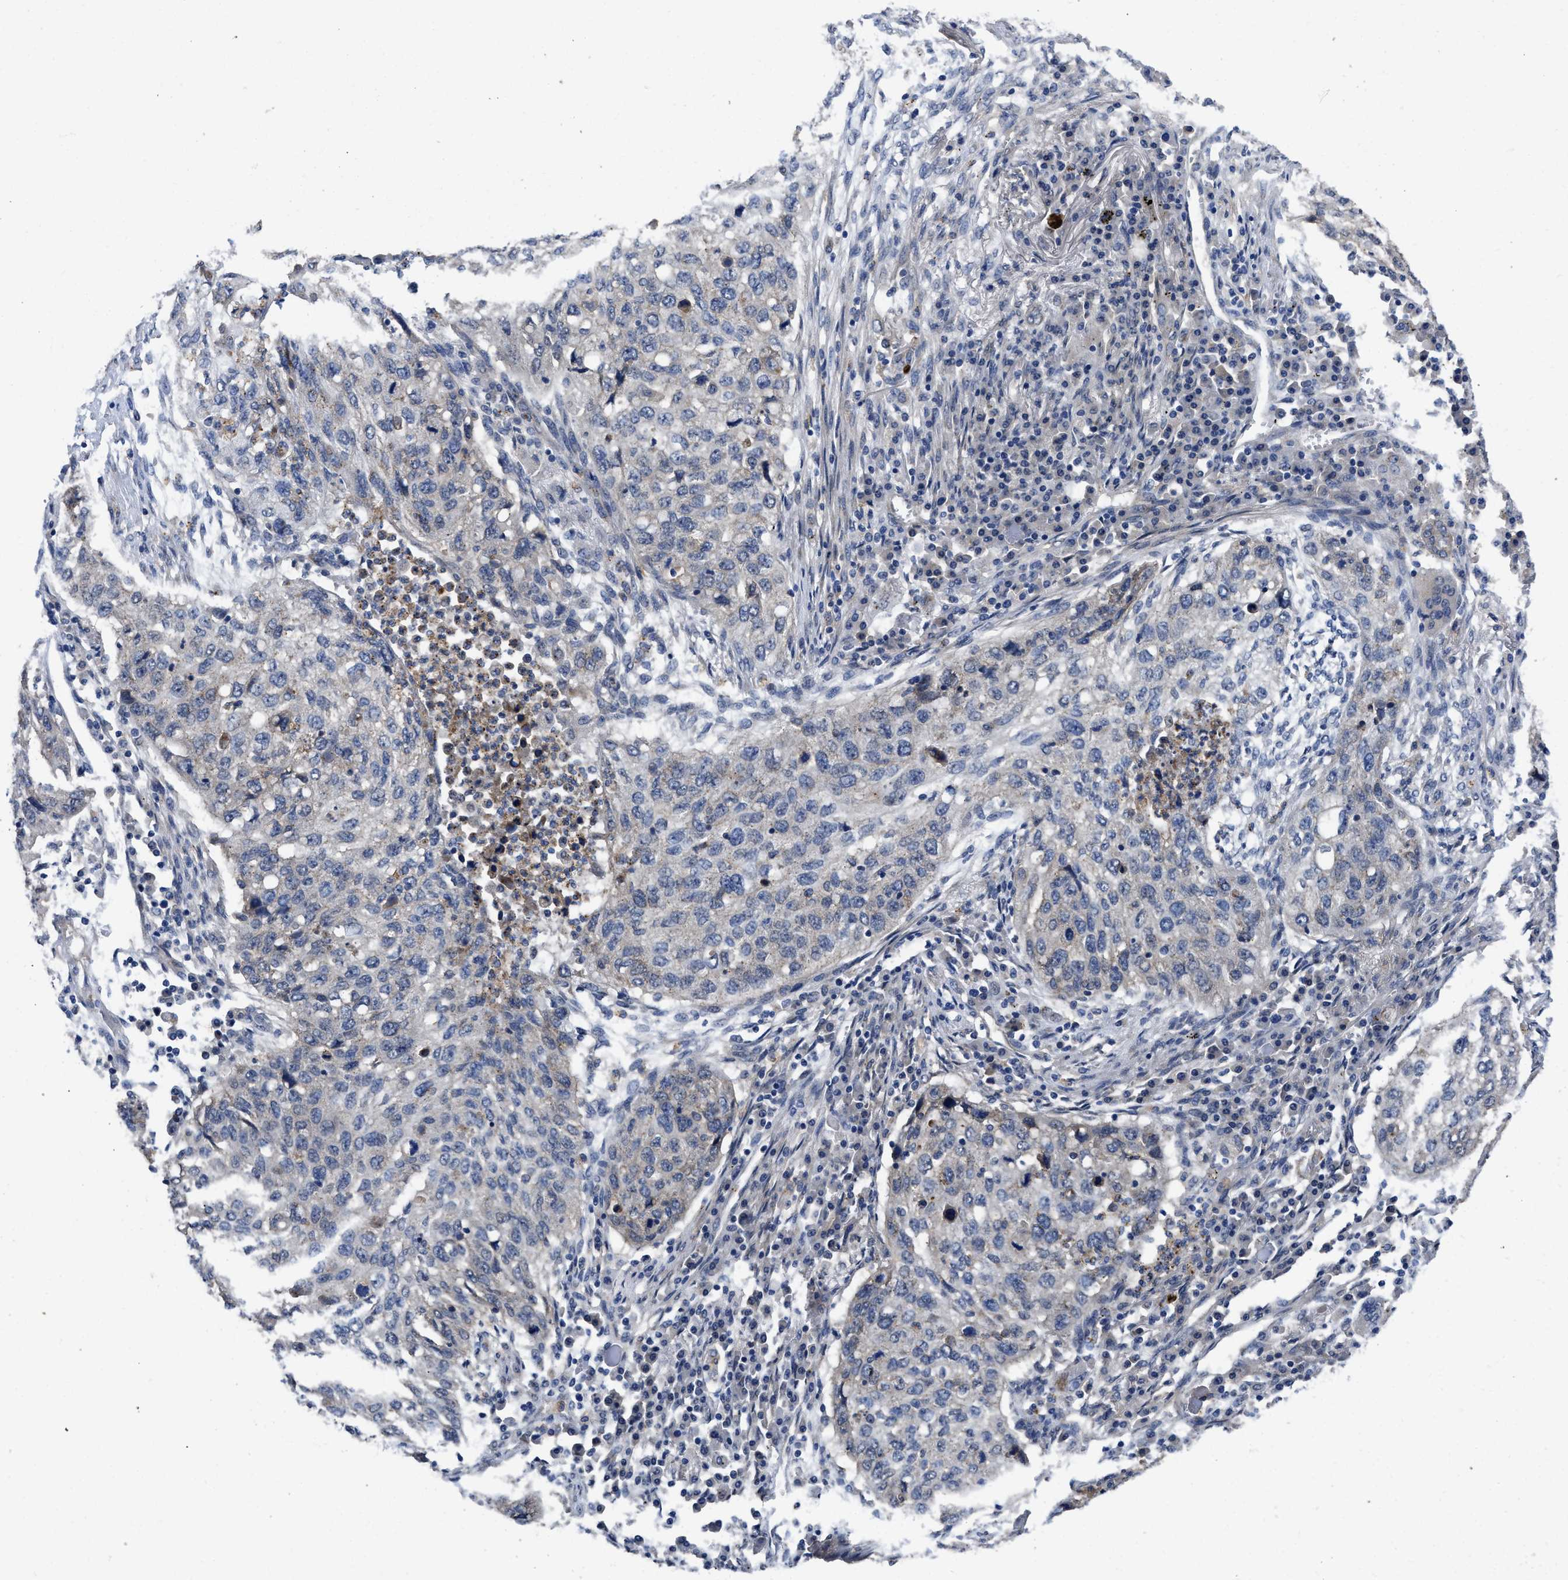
{"staining": {"intensity": "negative", "quantity": "none", "location": "none"}, "tissue": "lung cancer", "cell_type": "Tumor cells", "image_type": "cancer", "snomed": [{"axis": "morphology", "description": "Squamous cell carcinoma, NOS"}, {"axis": "topography", "description": "Lung"}], "caption": "Immunohistochemistry histopathology image of neoplastic tissue: human lung cancer (squamous cell carcinoma) stained with DAB exhibits no significant protein positivity in tumor cells. (DAB IHC visualized using brightfield microscopy, high magnification).", "gene": "PKD2", "patient": {"sex": "female", "age": 63}}